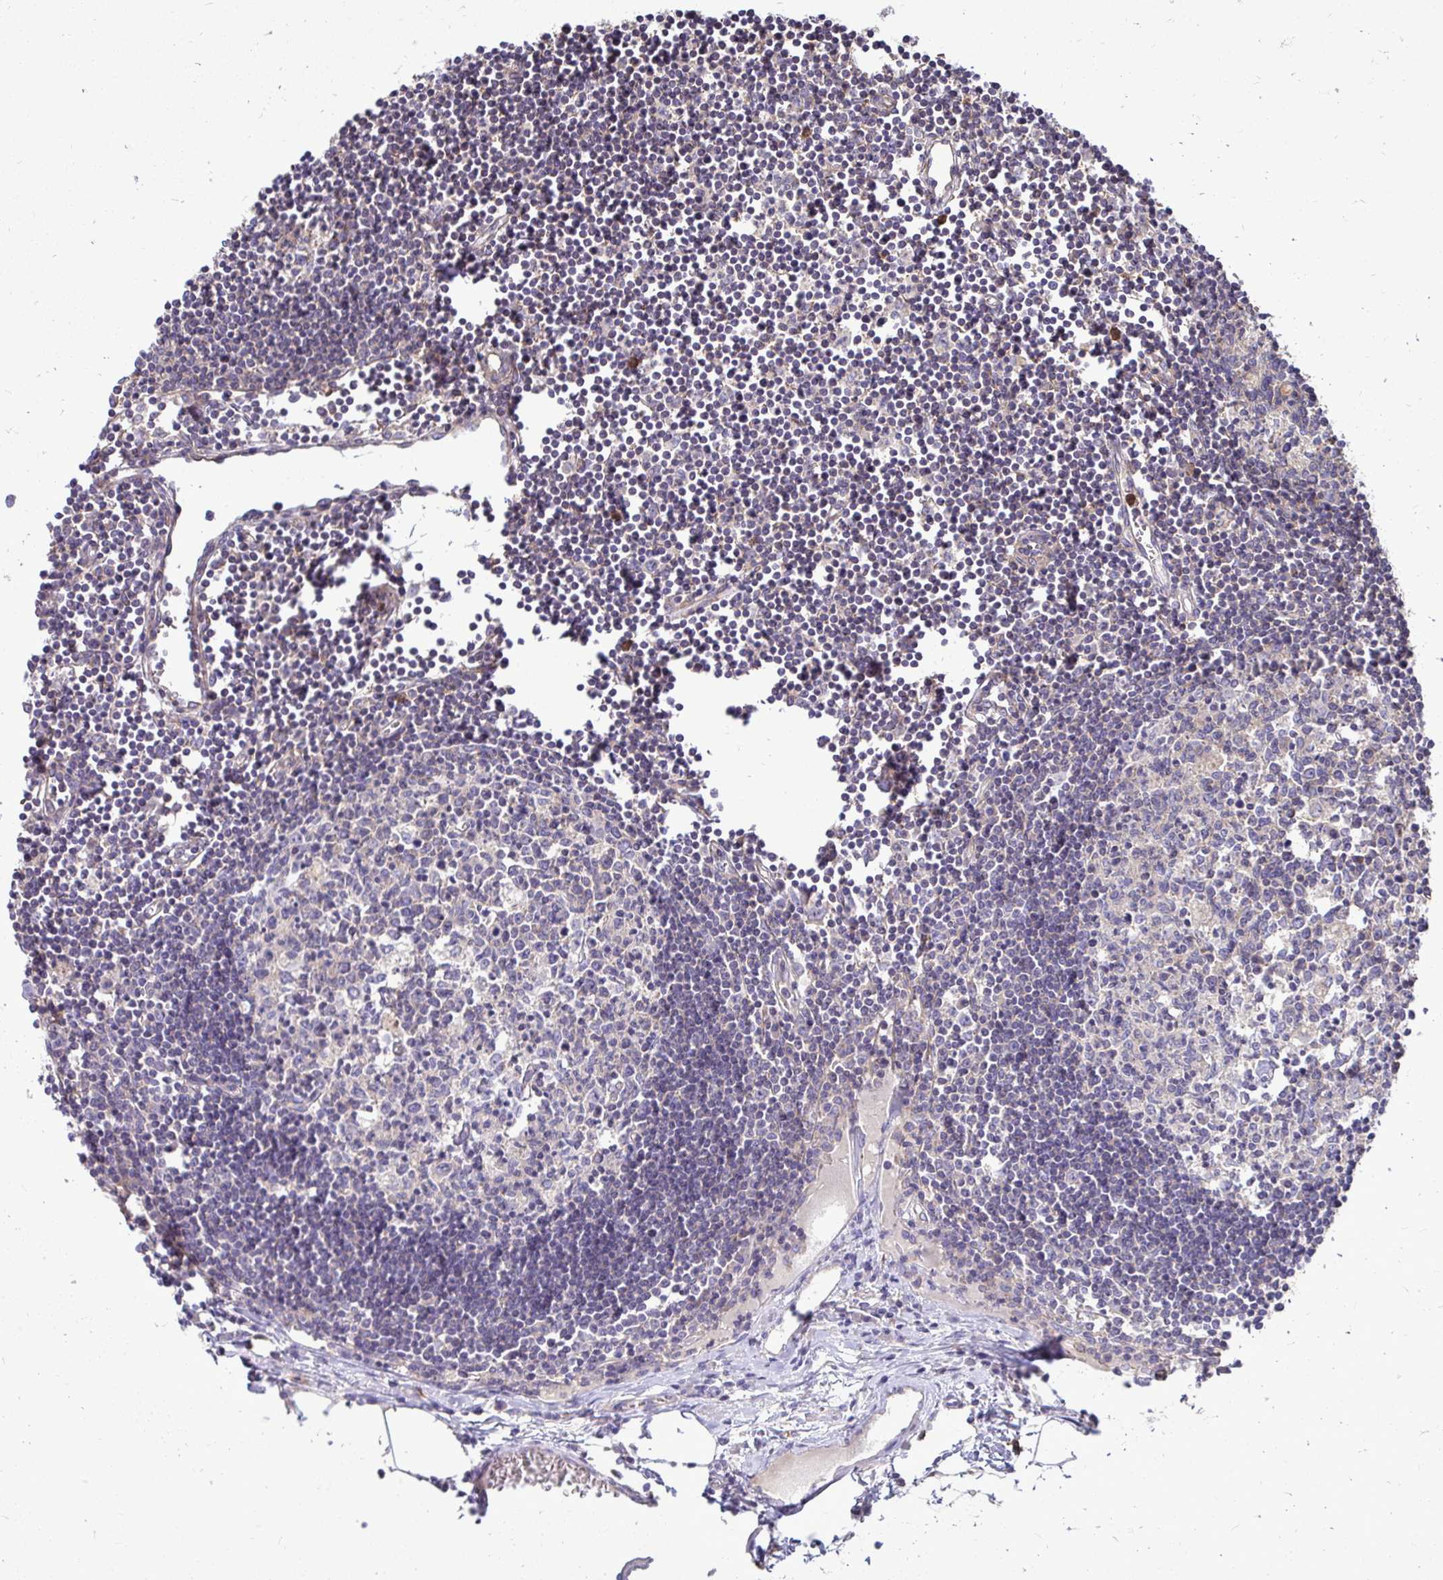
{"staining": {"intensity": "weak", "quantity": "25%-75%", "location": "cytoplasmic/membranous"}, "tissue": "lymph node", "cell_type": "Germinal center cells", "image_type": "normal", "snomed": [{"axis": "morphology", "description": "Normal tissue, NOS"}, {"axis": "topography", "description": "Lymph node"}], "caption": "High-power microscopy captured an IHC image of normal lymph node, revealing weak cytoplasmic/membranous staining in approximately 25%-75% of germinal center cells. (Stains: DAB in brown, nuclei in blue, Microscopy: brightfield microscopy at high magnification).", "gene": "FMR1", "patient": {"sex": "female", "age": 65}}